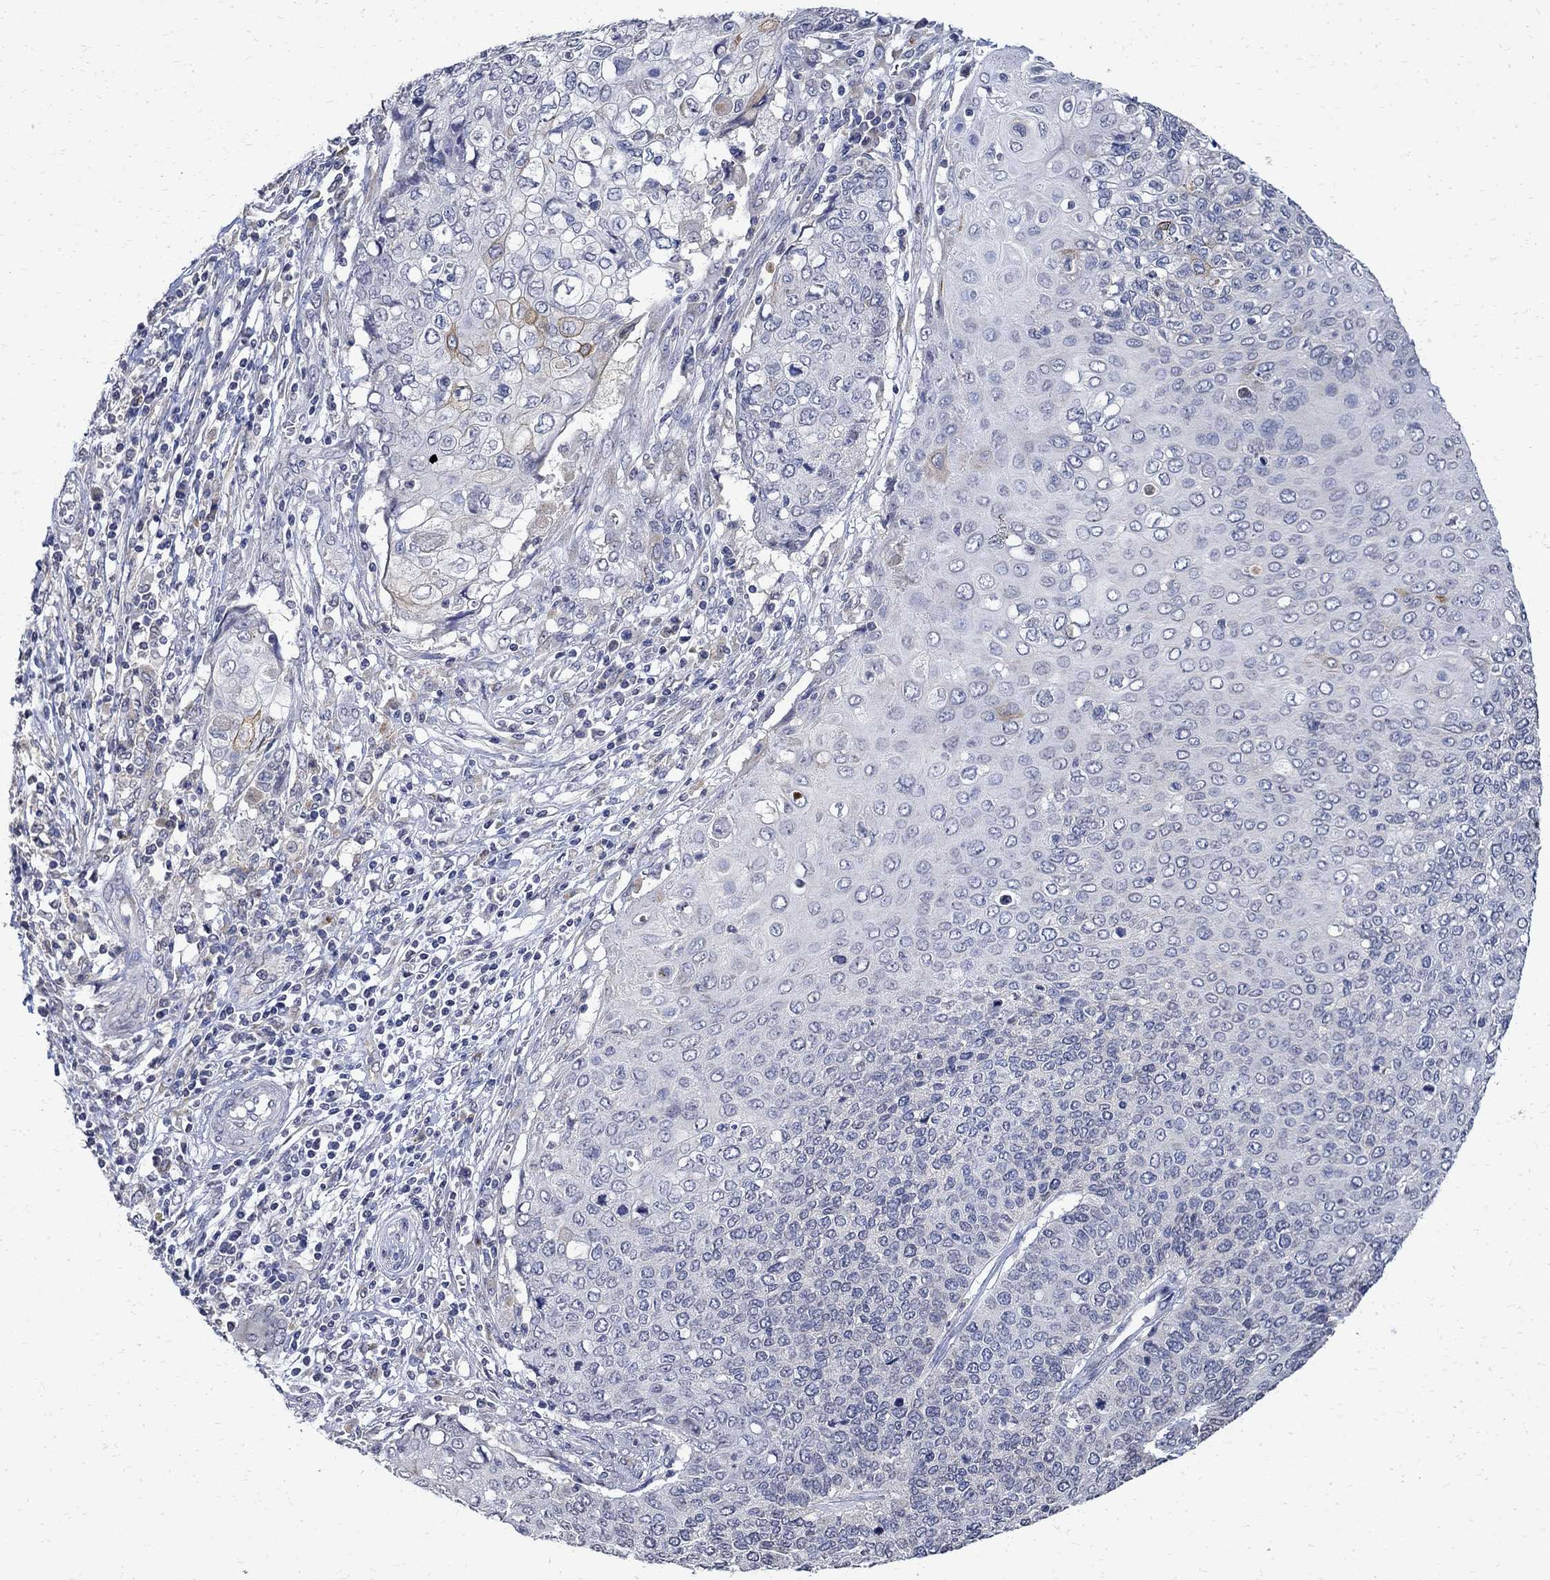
{"staining": {"intensity": "negative", "quantity": "none", "location": "none"}, "tissue": "cervical cancer", "cell_type": "Tumor cells", "image_type": "cancer", "snomed": [{"axis": "morphology", "description": "Squamous cell carcinoma, NOS"}, {"axis": "topography", "description": "Cervix"}], "caption": "The micrograph exhibits no staining of tumor cells in squamous cell carcinoma (cervical).", "gene": "TMEM169", "patient": {"sex": "female", "age": 39}}